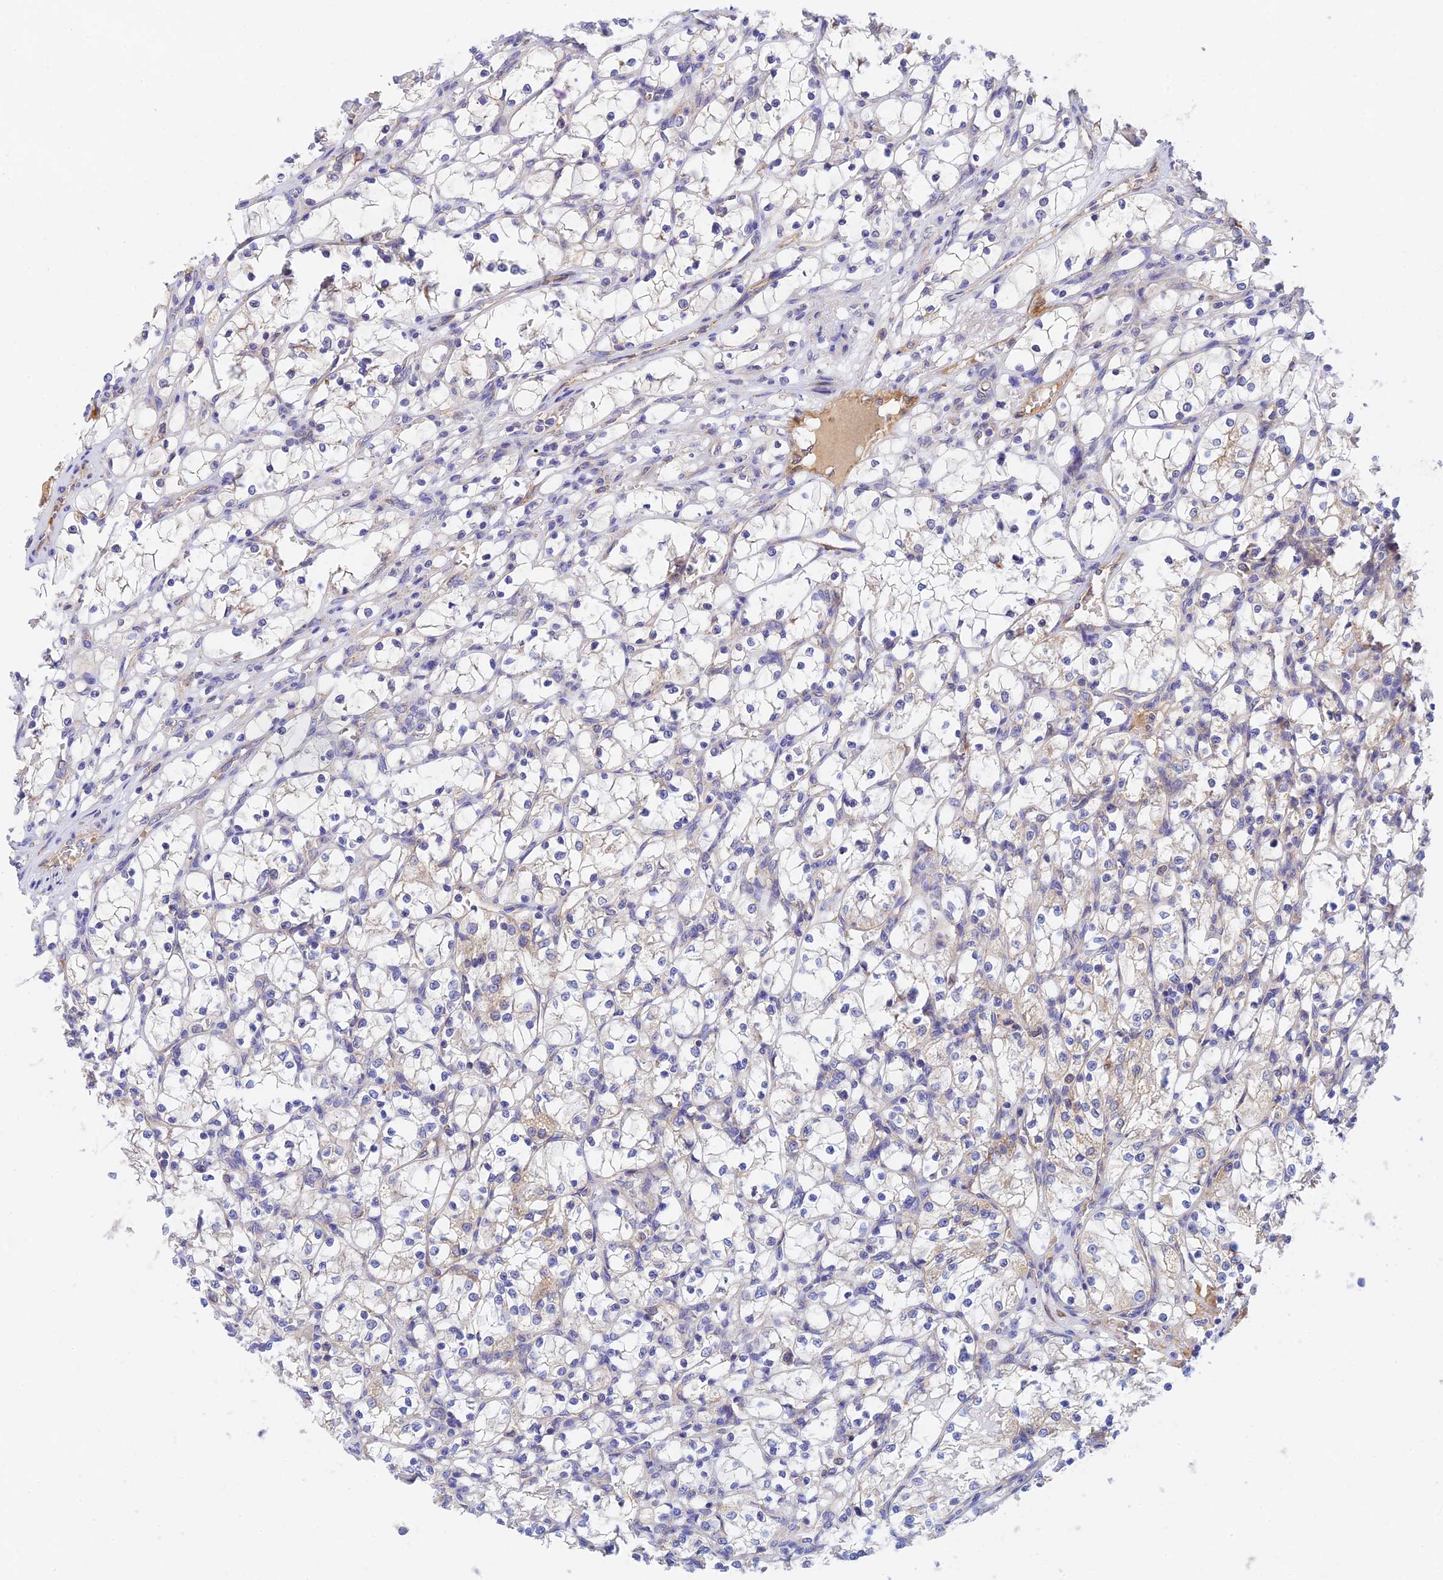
{"staining": {"intensity": "negative", "quantity": "none", "location": "none"}, "tissue": "renal cancer", "cell_type": "Tumor cells", "image_type": "cancer", "snomed": [{"axis": "morphology", "description": "Adenocarcinoma, NOS"}, {"axis": "topography", "description": "Kidney"}], "caption": "This image is of adenocarcinoma (renal) stained with immunohistochemistry to label a protein in brown with the nuclei are counter-stained blue. There is no staining in tumor cells.", "gene": "RANBP6", "patient": {"sex": "female", "age": 69}}